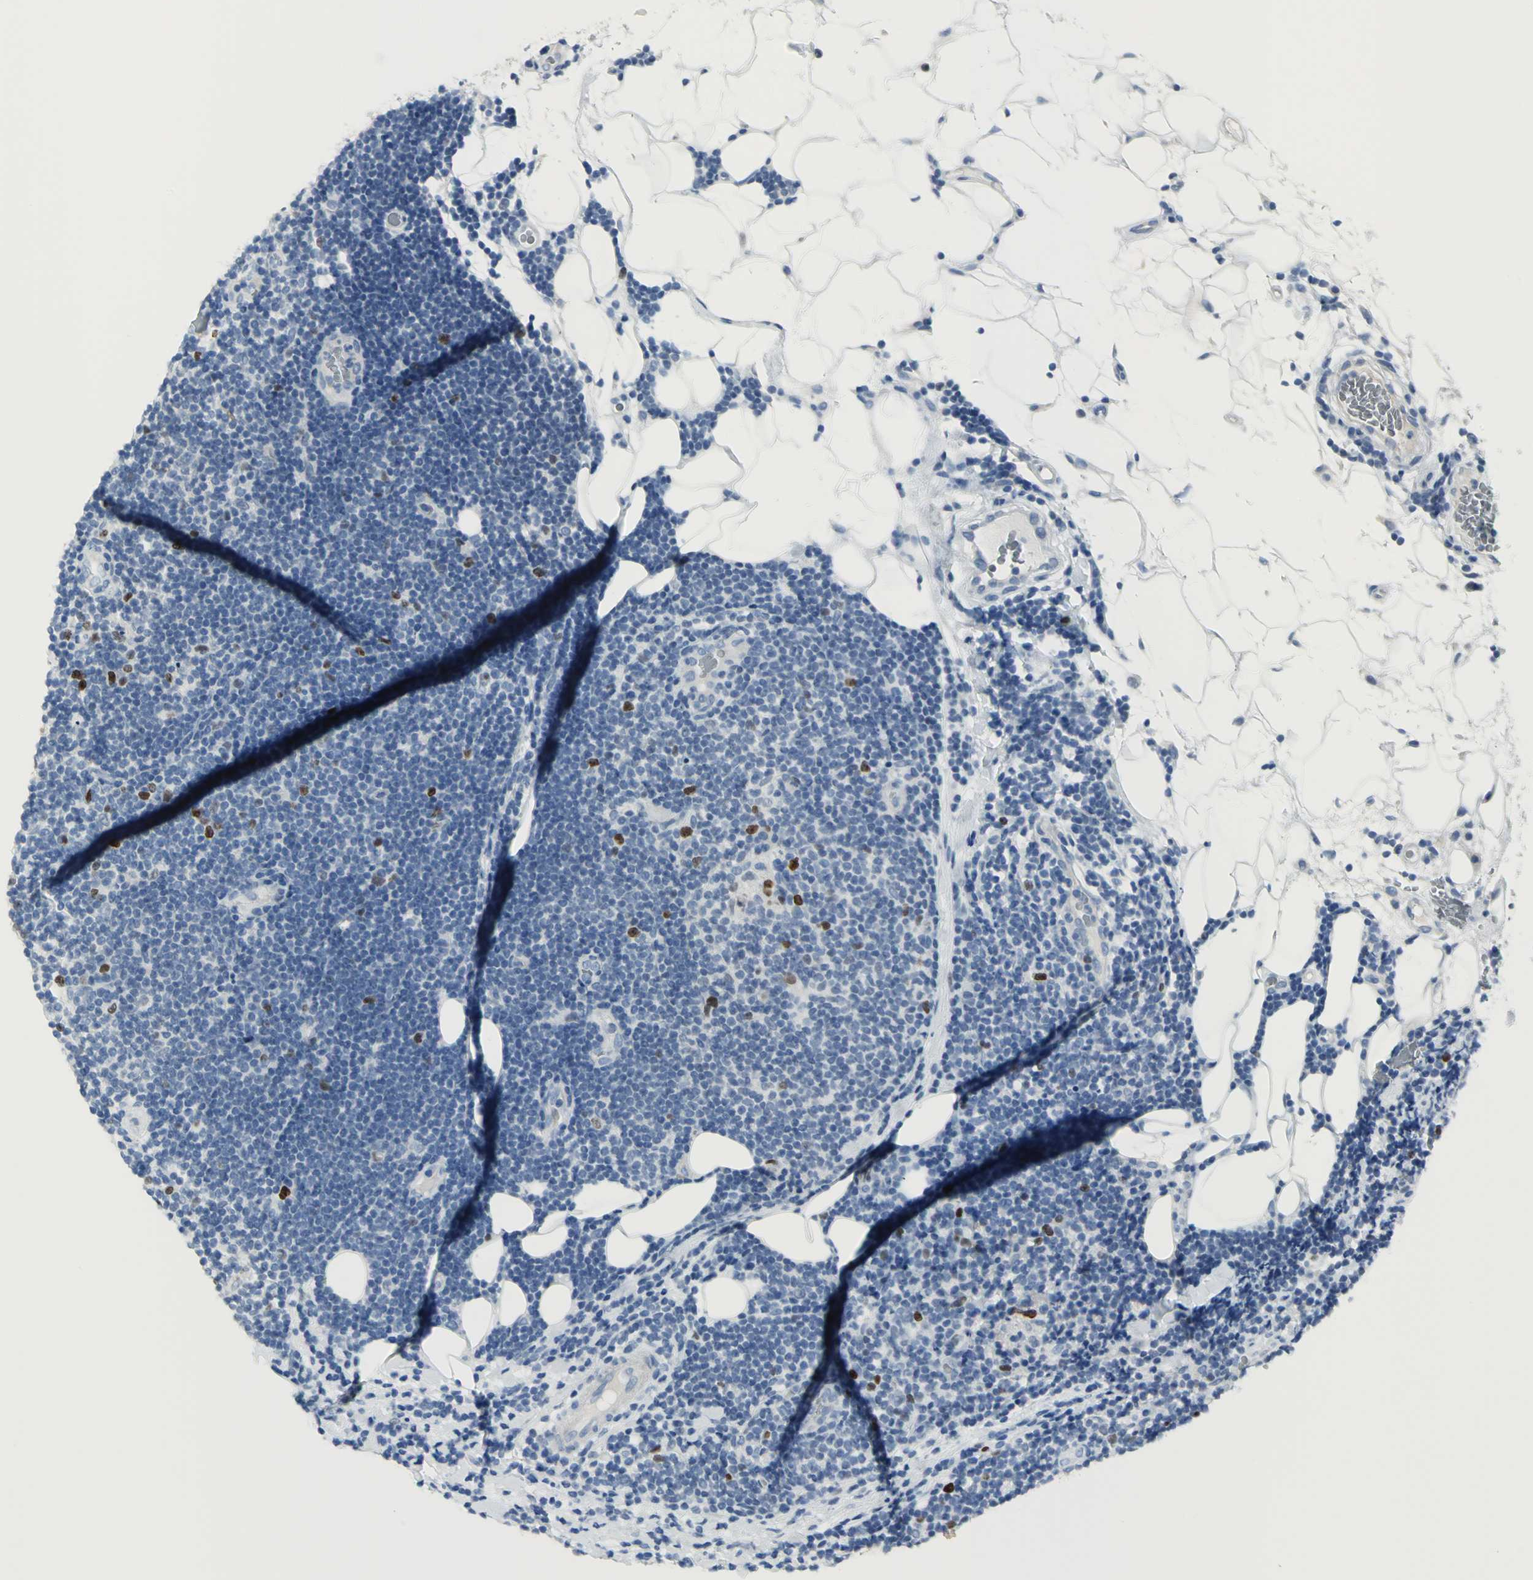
{"staining": {"intensity": "moderate", "quantity": "<25%", "location": "nuclear"}, "tissue": "lymphoma", "cell_type": "Tumor cells", "image_type": "cancer", "snomed": [{"axis": "morphology", "description": "Malignant lymphoma, non-Hodgkin's type, Low grade"}, {"axis": "topography", "description": "Lymph node"}], "caption": "Immunohistochemistry of lymphoma shows low levels of moderate nuclear expression in approximately <25% of tumor cells.", "gene": "MCM3", "patient": {"sex": "male", "age": 83}}